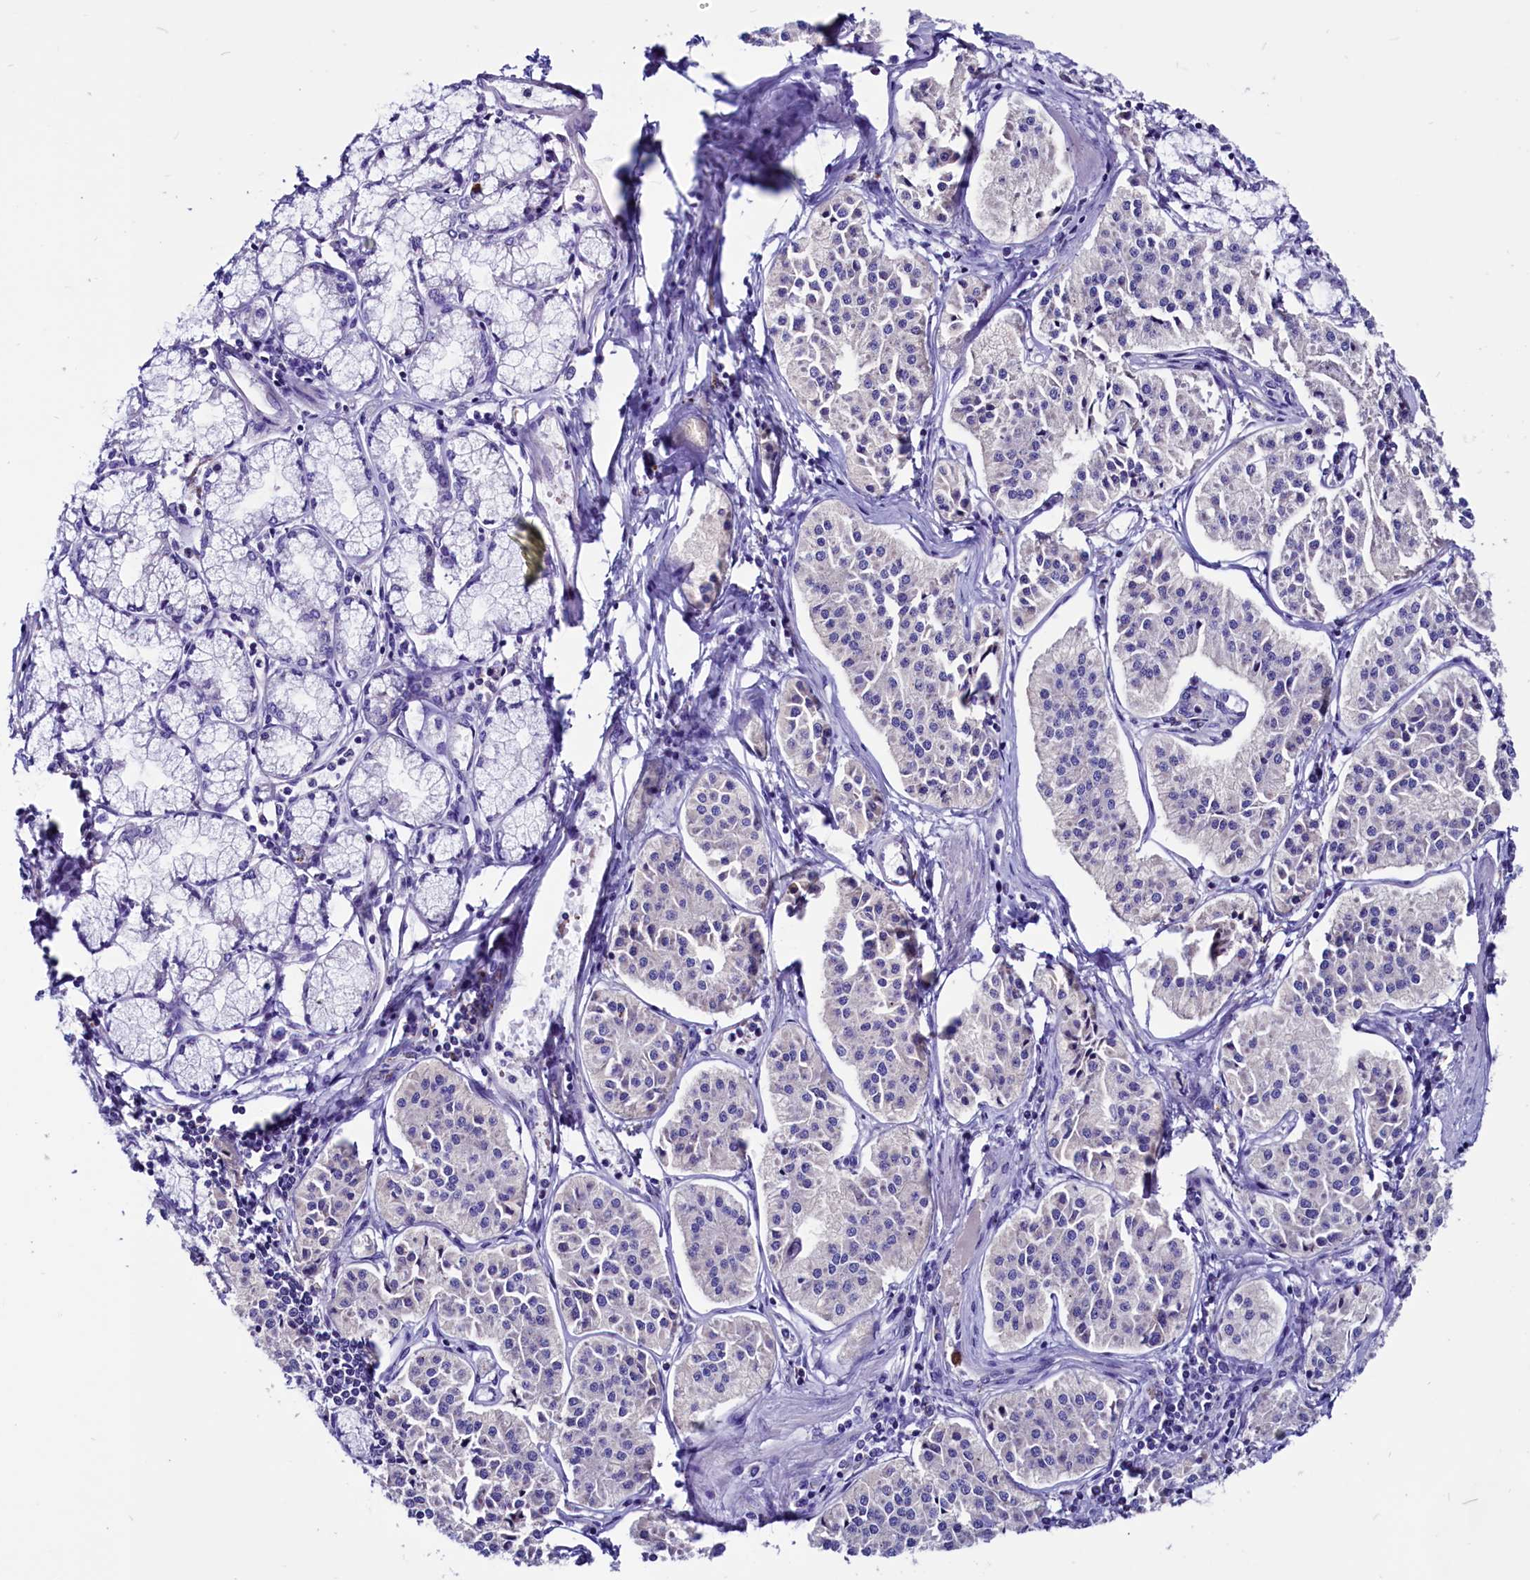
{"staining": {"intensity": "negative", "quantity": "none", "location": "none"}, "tissue": "pancreatic cancer", "cell_type": "Tumor cells", "image_type": "cancer", "snomed": [{"axis": "morphology", "description": "Adenocarcinoma, NOS"}, {"axis": "topography", "description": "Pancreas"}], "caption": "Histopathology image shows no protein expression in tumor cells of pancreatic adenocarcinoma tissue.", "gene": "CCBE1", "patient": {"sex": "female", "age": 50}}